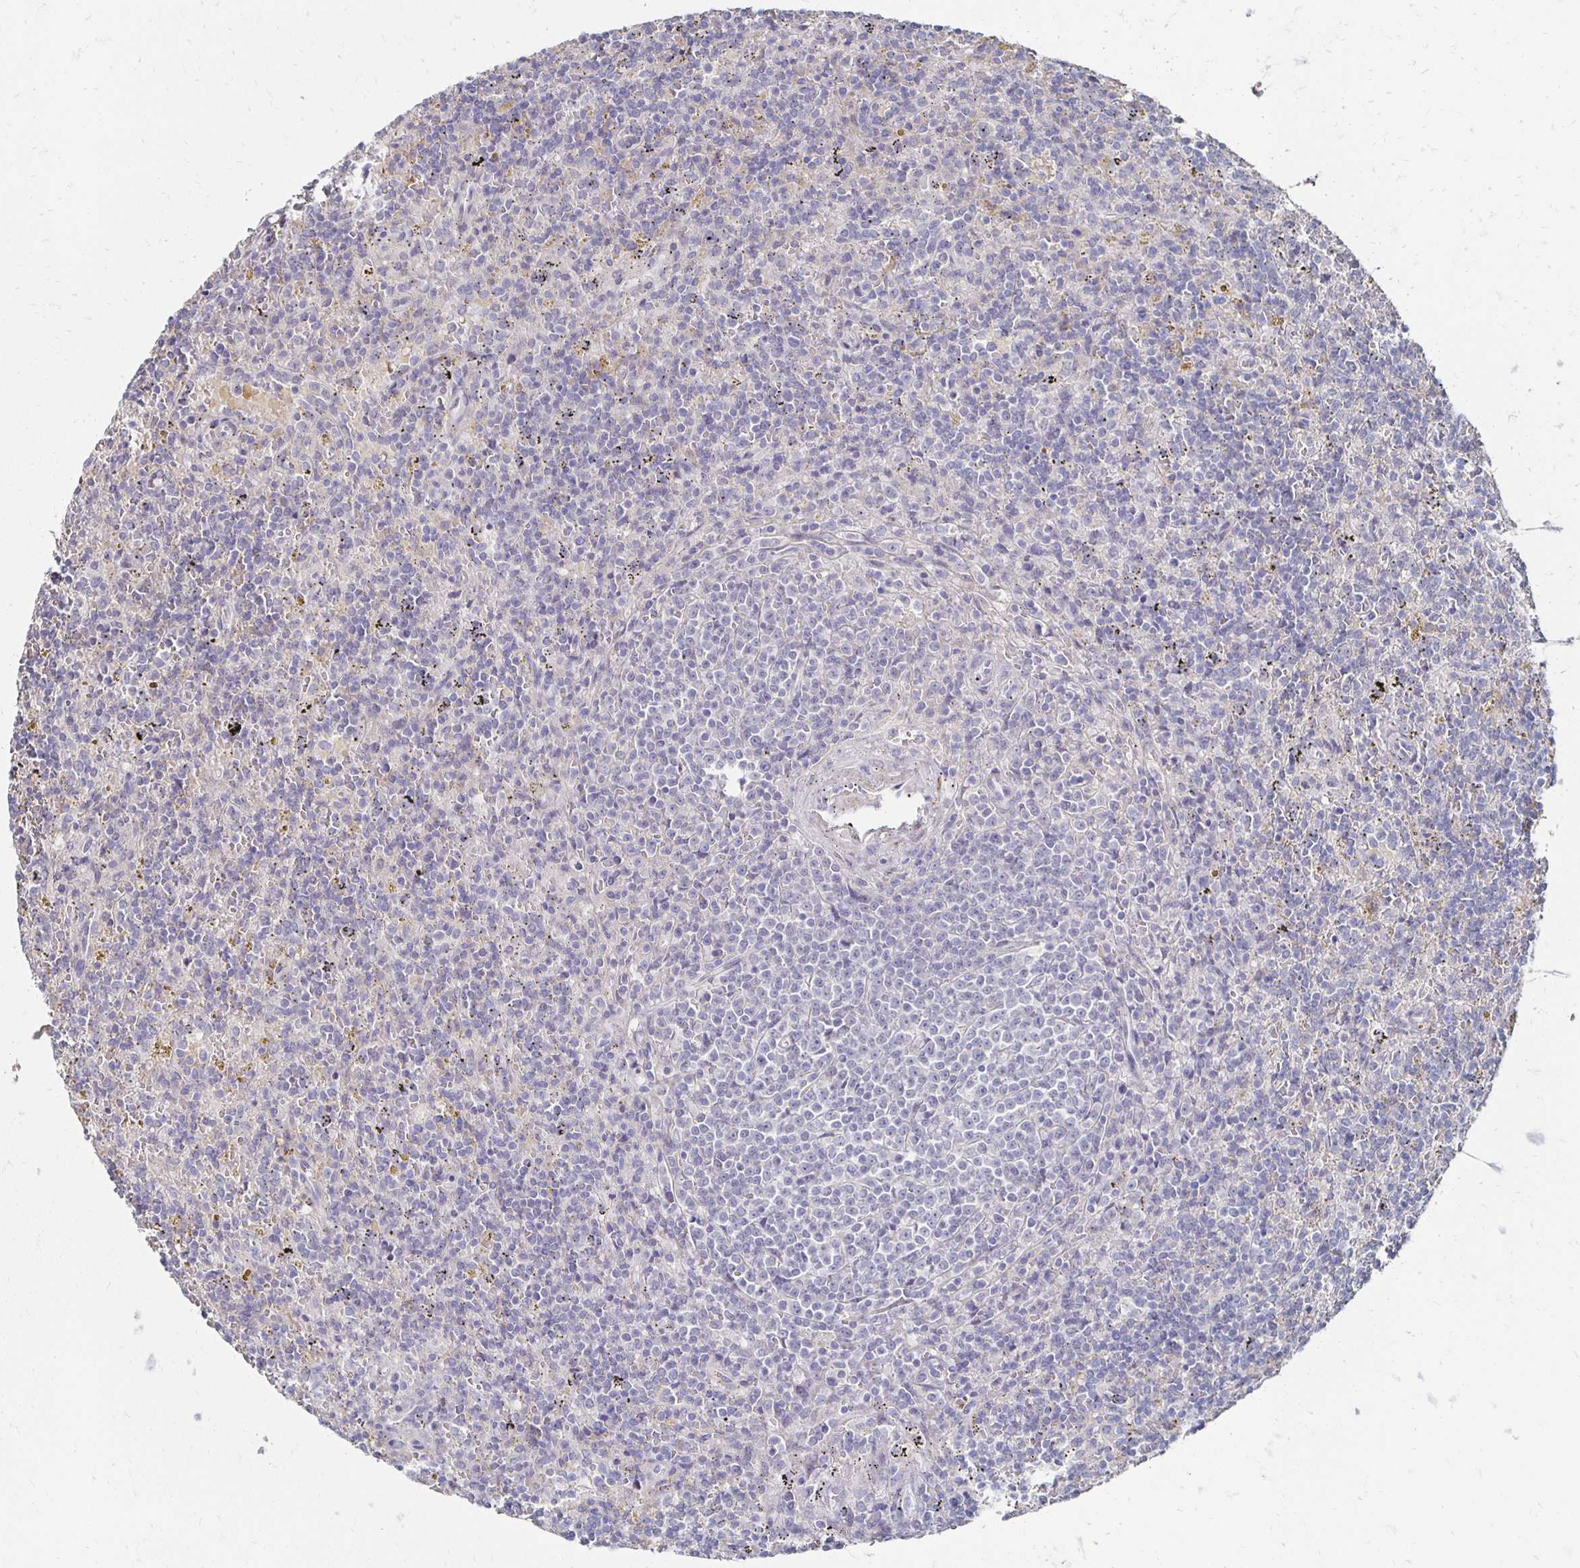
{"staining": {"intensity": "negative", "quantity": "none", "location": "none"}, "tissue": "lymphoma", "cell_type": "Tumor cells", "image_type": "cancer", "snomed": [{"axis": "morphology", "description": "Malignant lymphoma, non-Hodgkin's type, Low grade"}, {"axis": "topography", "description": "Spleen"}], "caption": "Tumor cells are negative for brown protein staining in malignant lymphoma, non-Hodgkin's type (low-grade). Brightfield microscopy of IHC stained with DAB (brown) and hematoxylin (blue), captured at high magnification.", "gene": "ZNF727", "patient": {"sex": "male", "age": 67}}